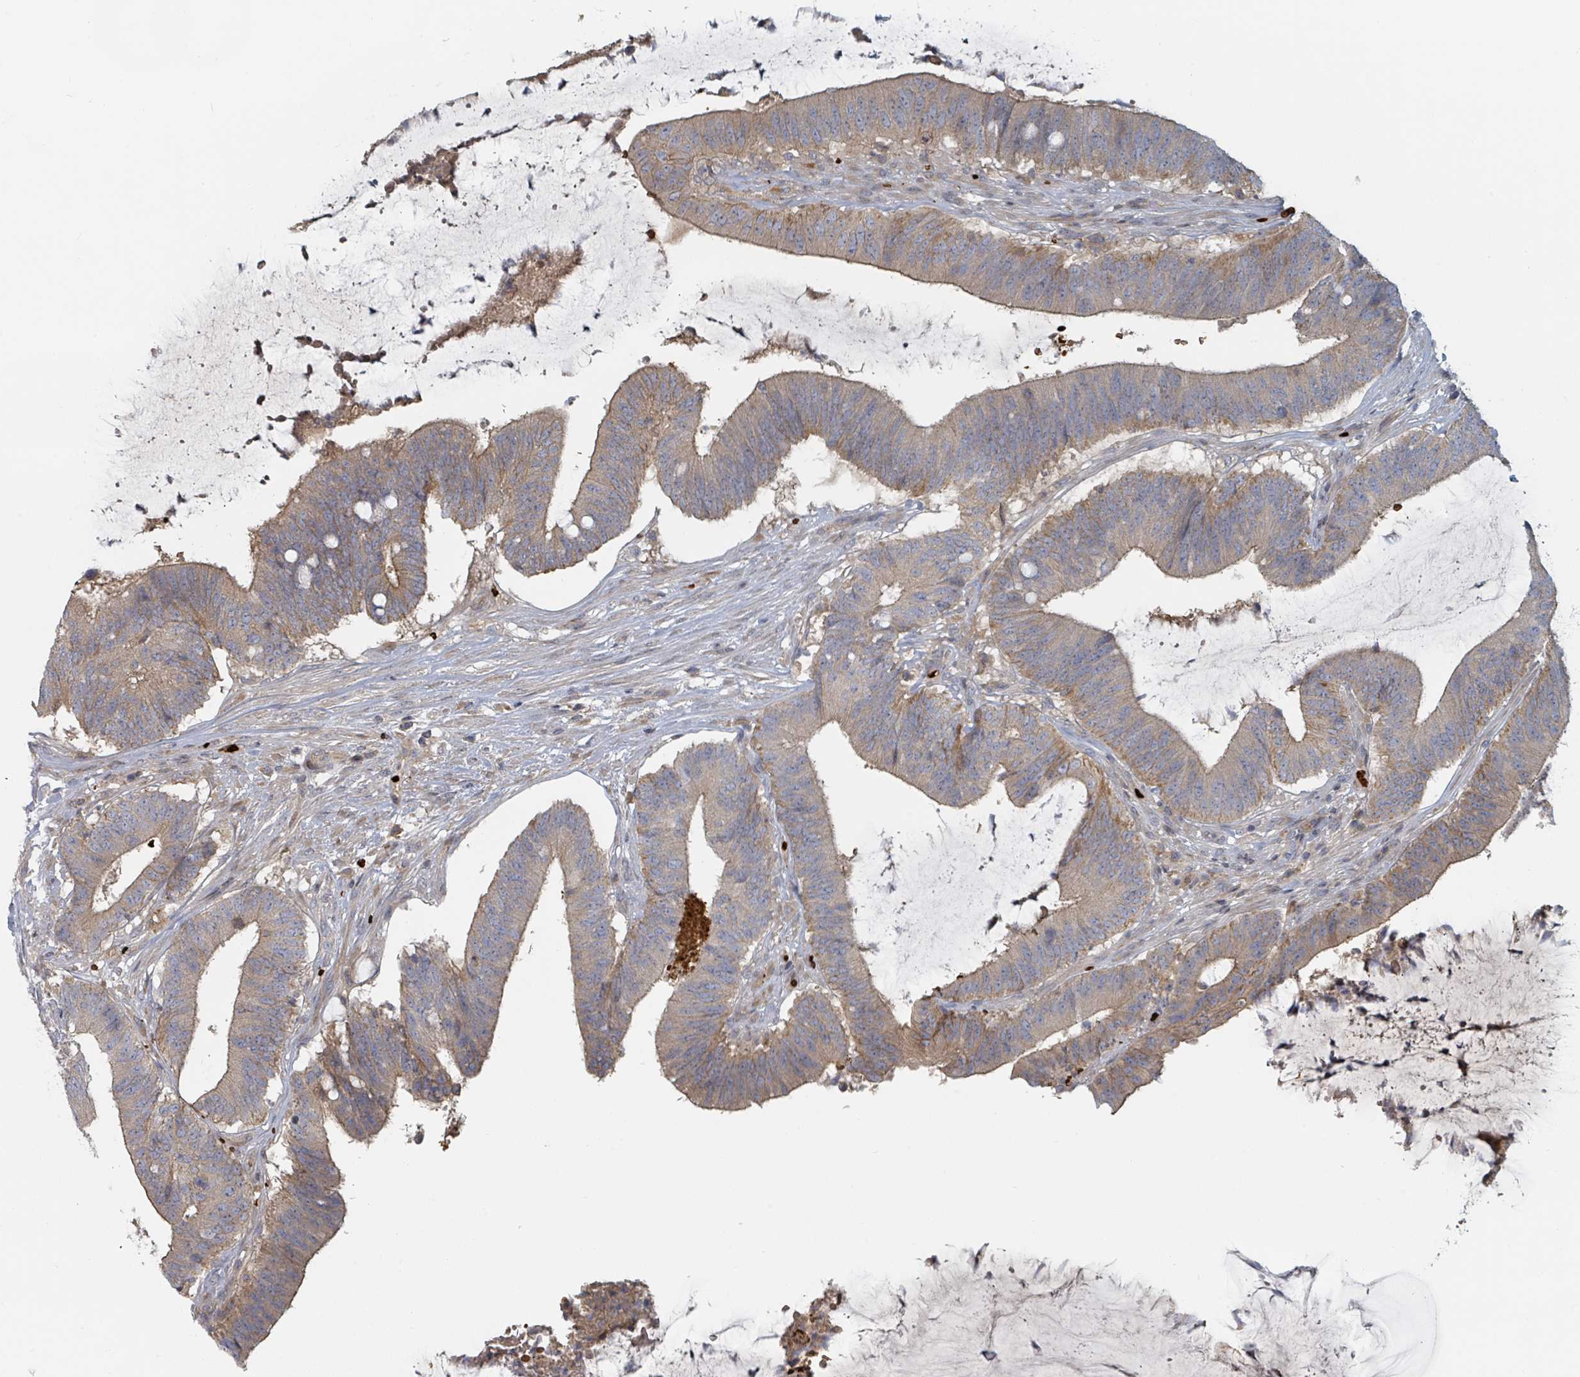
{"staining": {"intensity": "weak", "quantity": "25%-75%", "location": "cytoplasmic/membranous"}, "tissue": "colorectal cancer", "cell_type": "Tumor cells", "image_type": "cancer", "snomed": [{"axis": "morphology", "description": "Adenocarcinoma, NOS"}, {"axis": "topography", "description": "Colon"}], "caption": "Immunohistochemistry histopathology image of neoplastic tissue: colorectal cancer stained using IHC displays low levels of weak protein expression localized specifically in the cytoplasmic/membranous of tumor cells, appearing as a cytoplasmic/membranous brown color.", "gene": "TRPC4AP", "patient": {"sex": "female", "age": 43}}